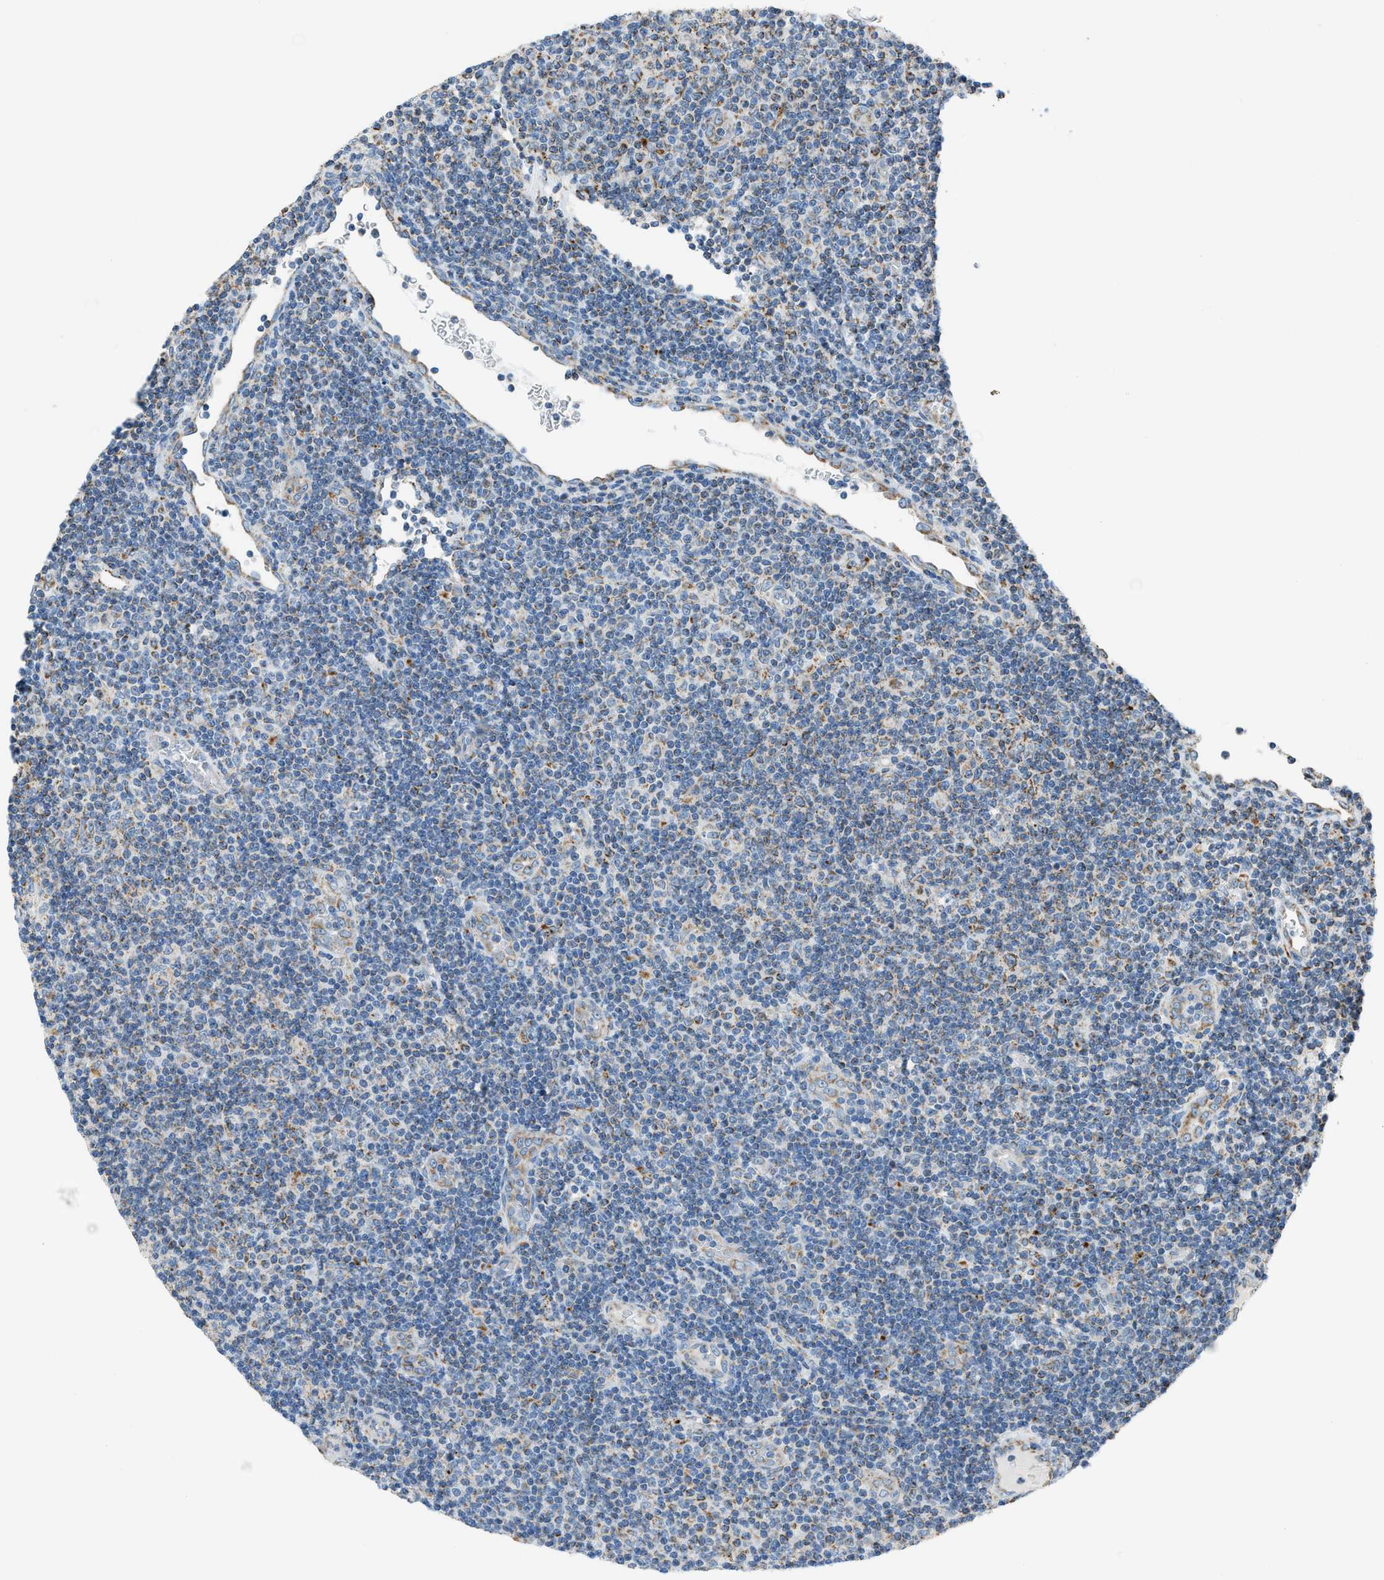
{"staining": {"intensity": "moderate", "quantity": "<25%", "location": "cytoplasmic/membranous"}, "tissue": "lymphoma", "cell_type": "Tumor cells", "image_type": "cancer", "snomed": [{"axis": "morphology", "description": "Malignant lymphoma, non-Hodgkin's type, Low grade"}, {"axis": "topography", "description": "Lymph node"}], "caption": "Lymphoma stained with DAB (3,3'-diaminobenzidine) immunohistochemistry (IHC) demonstrates low levels of moderate cytoplasmic/membranous expression in about <25% of tumor cells. (Stains: DAB (3,3'-diaminobenzidine) in brown, nuclei in blue, Microscopy: brightfield microscopy at high magnification).", "gene": "SMIM20", "patient": {"sex": "male", "age": 83}}